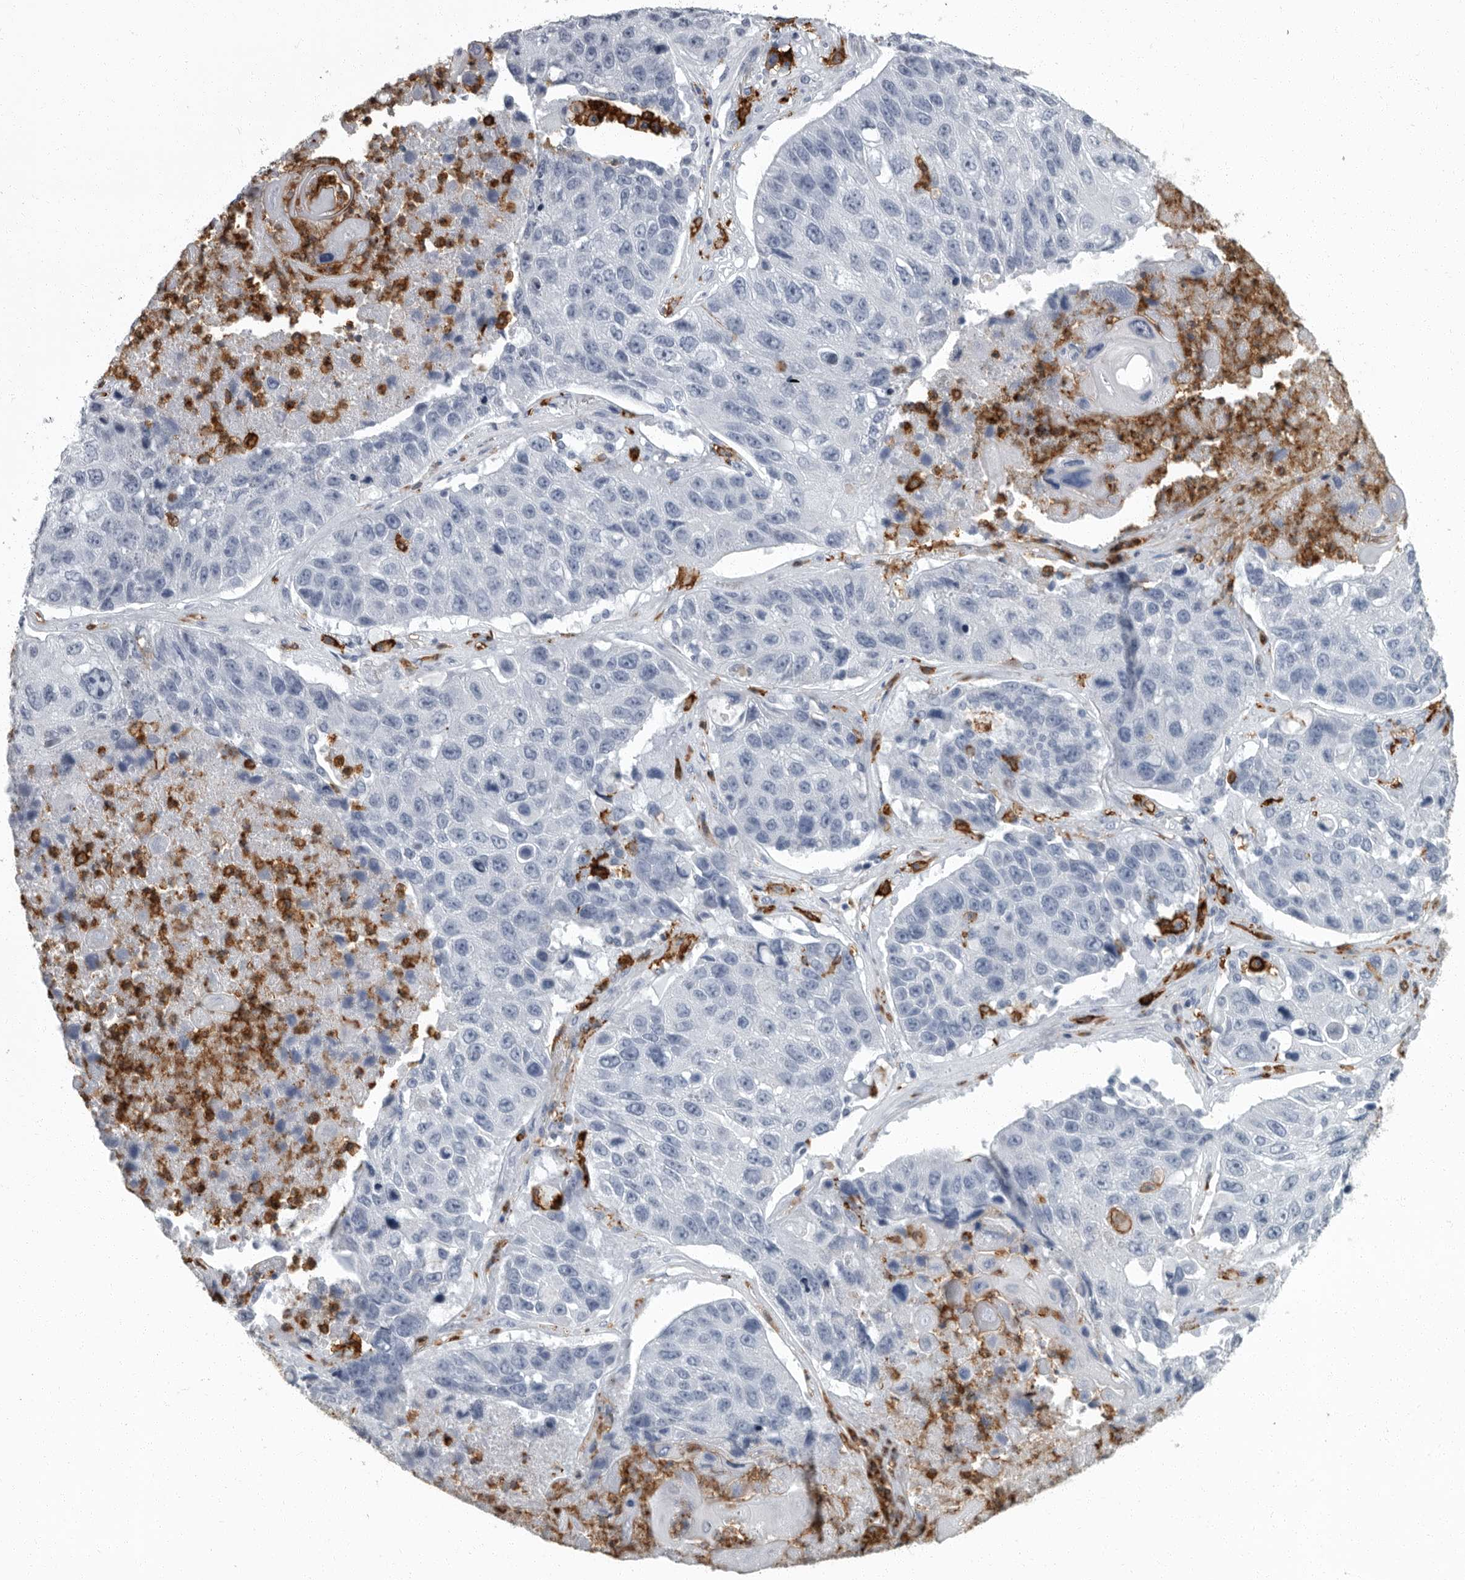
{"staining": {"intensity": "negative", "quantity": "none", "location": "none"}, "tissue": "lung cancer", "cell_type": "Tumor cells", "image_type": "cancer", "snomed": [{"axis": "morphology", "description": "Squamous cell carcinoma, NOS"}, {"axis": "topography", "description": "Lung"}], "caption": "High magnification brightfield microscopy of lung cancer (squamous cell carcinoma) stained with DAB (brown) and counterstained with hematoxylin (blue): tumor cells show no significant staining.", "gene": "FCER1G", "patient": {"sex": "male", "age": 61}}